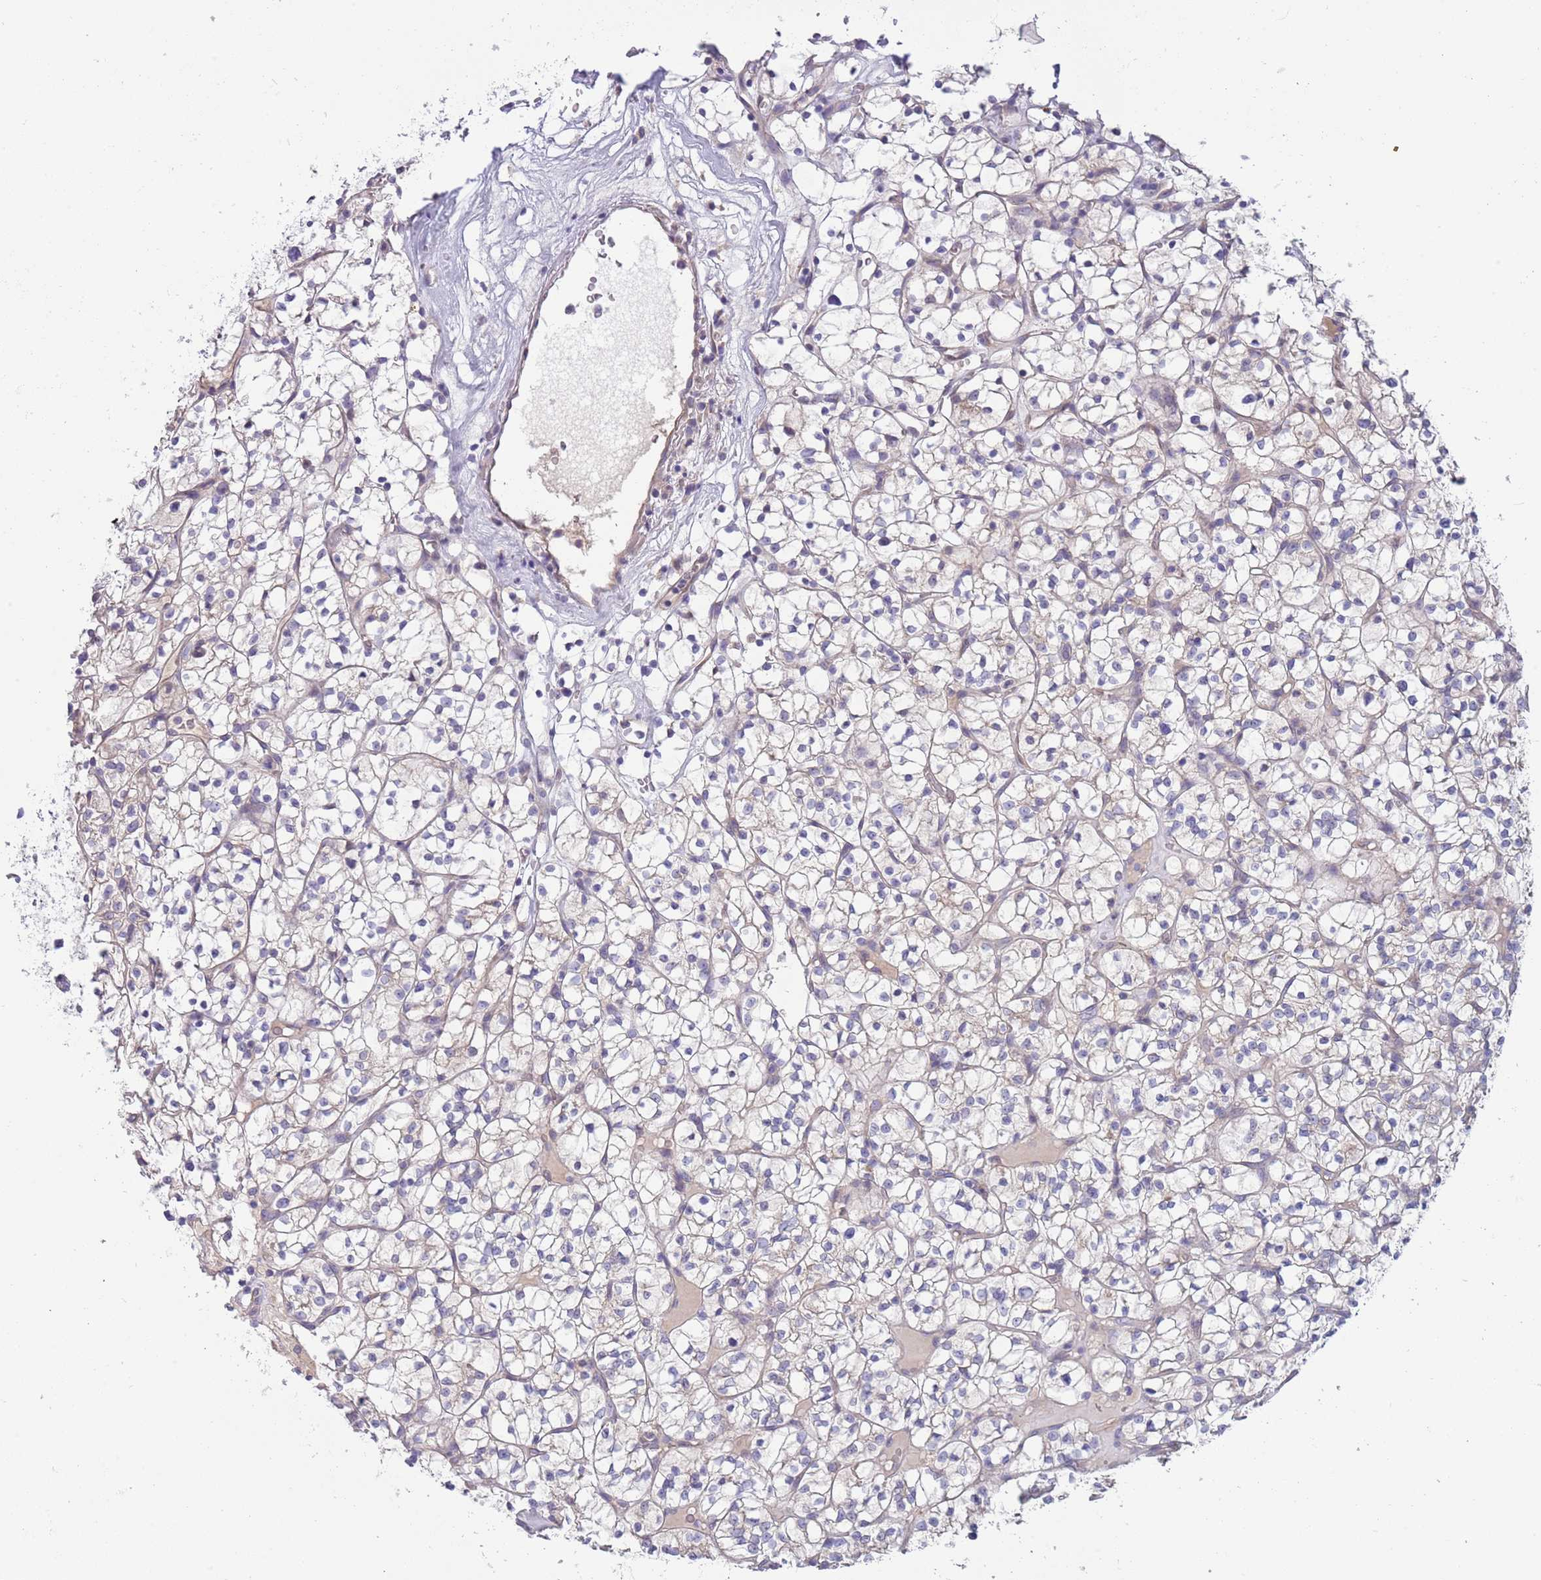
{"staining": {"intensity": "negative", "quantity": "none", "location": "none"}, "tissue": "renal cancer", "cell_type": "Tumor cells", "image_type": "cancer", "snomed": [{"axis": "morphology", "description": "Adenocarcinoma, NOS"}, {"axis": "topography", "description": "Kidney"}], "caption": "Immunohistochemistry (IHC) image of neoplastic tissue: renal adenocarcinoma stained with DAB (3,3'-diaminobenzidine) exhibits no significant protein expression in tumor cells.", "gene": "CABYR", "patient": {"sex": "female", "age": 64}}